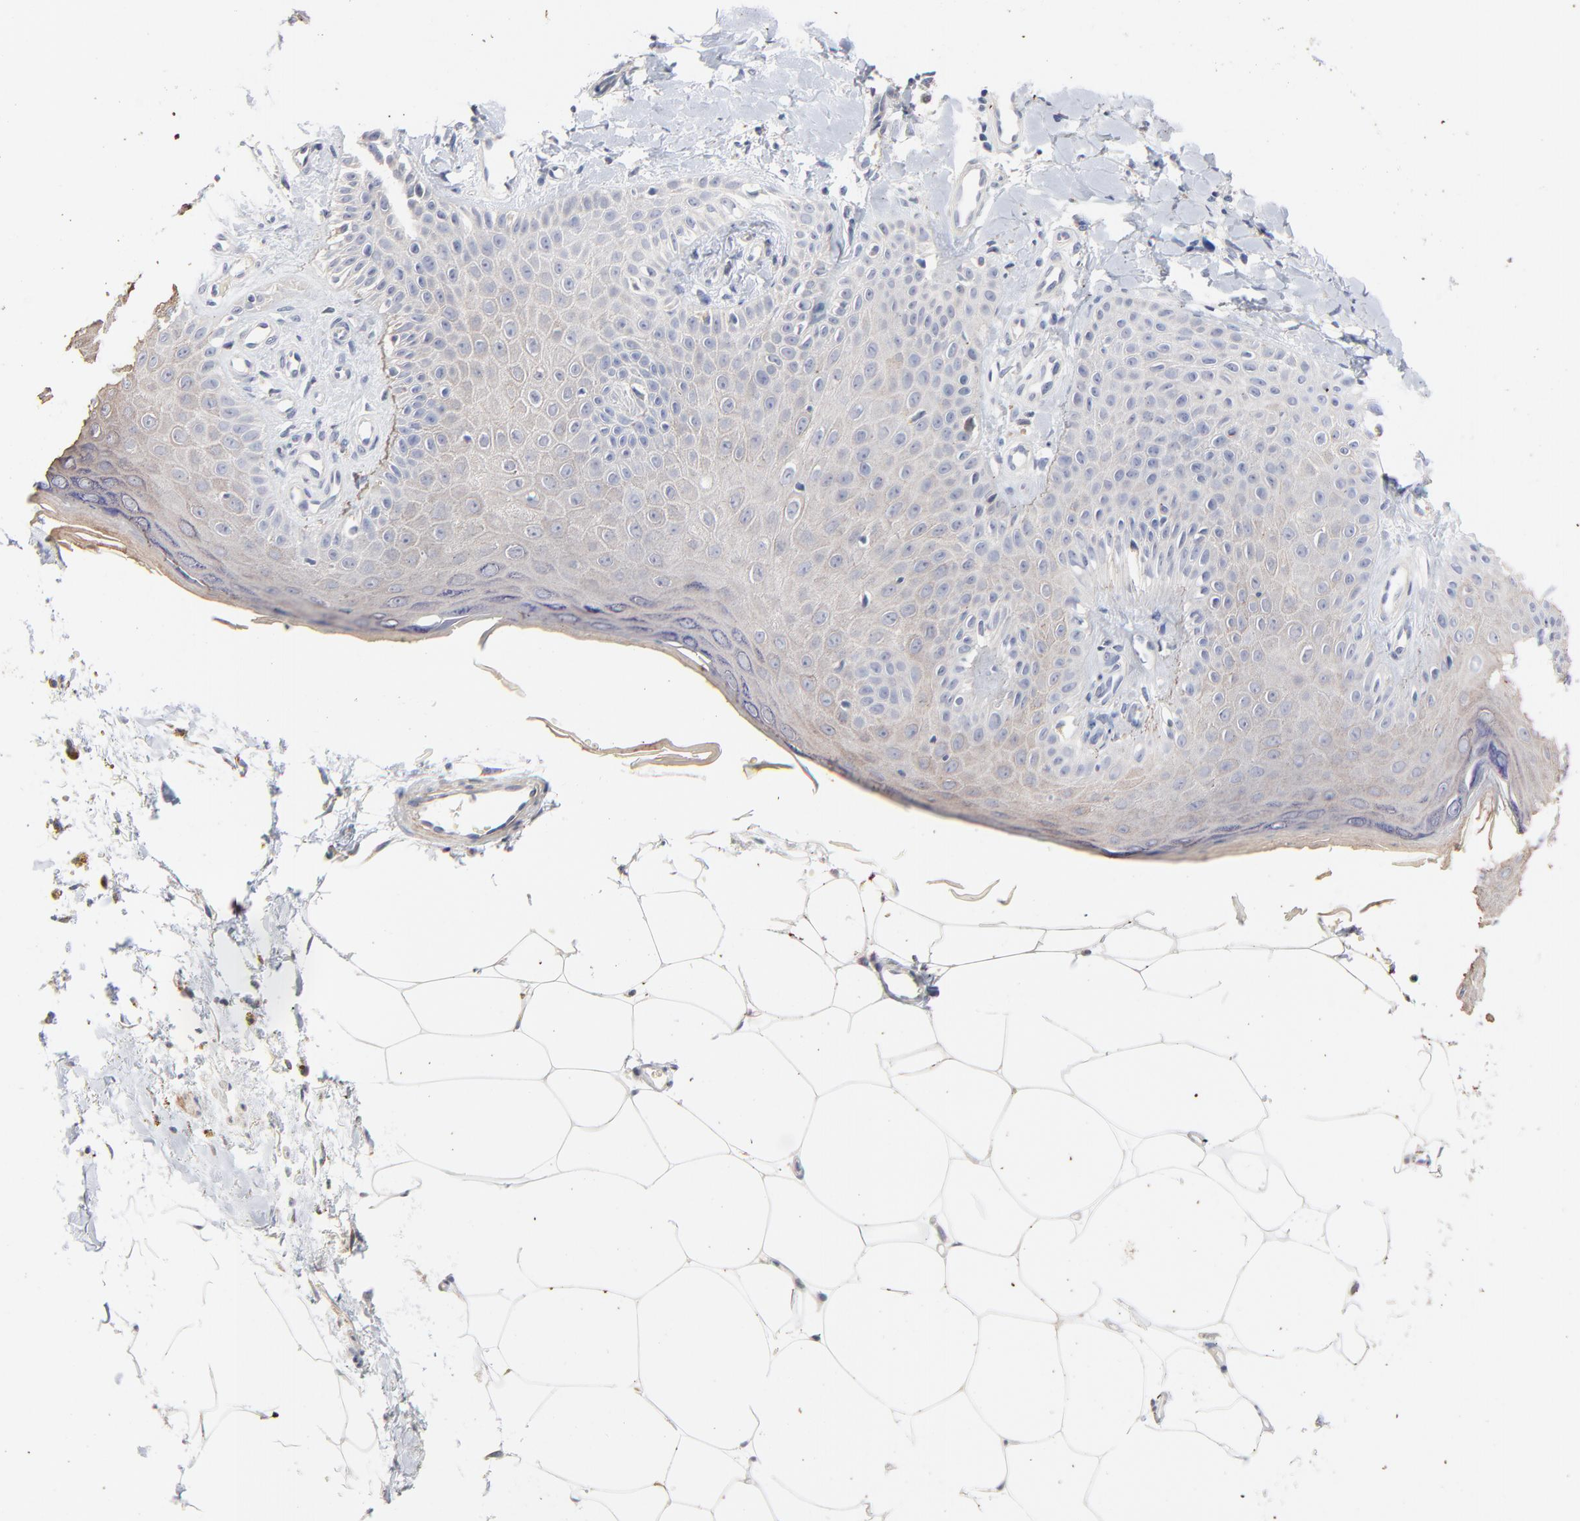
{"staining": {"intensity": "weak", "quantity": "25%-75%", "location": "cytoplasmic/membranous"}, "tissue": "skin cancer", "cell_type": "Tumor cells", "image_type": "cancer", "snomed": [{"axis": "morphology", "description": "Squamous cell carcinoma, NOS"}, {"axis": "topography", "description": "Skin"}], "caption": "There is low levels of weak cytoplasmic/membranous expression in tumor cells of skin squamous cell carcinoma, as demonstrated by immunohistochemical staining (brown color).", "gene": "AADAC", "patient": {"sex": "female", "age": 40}}